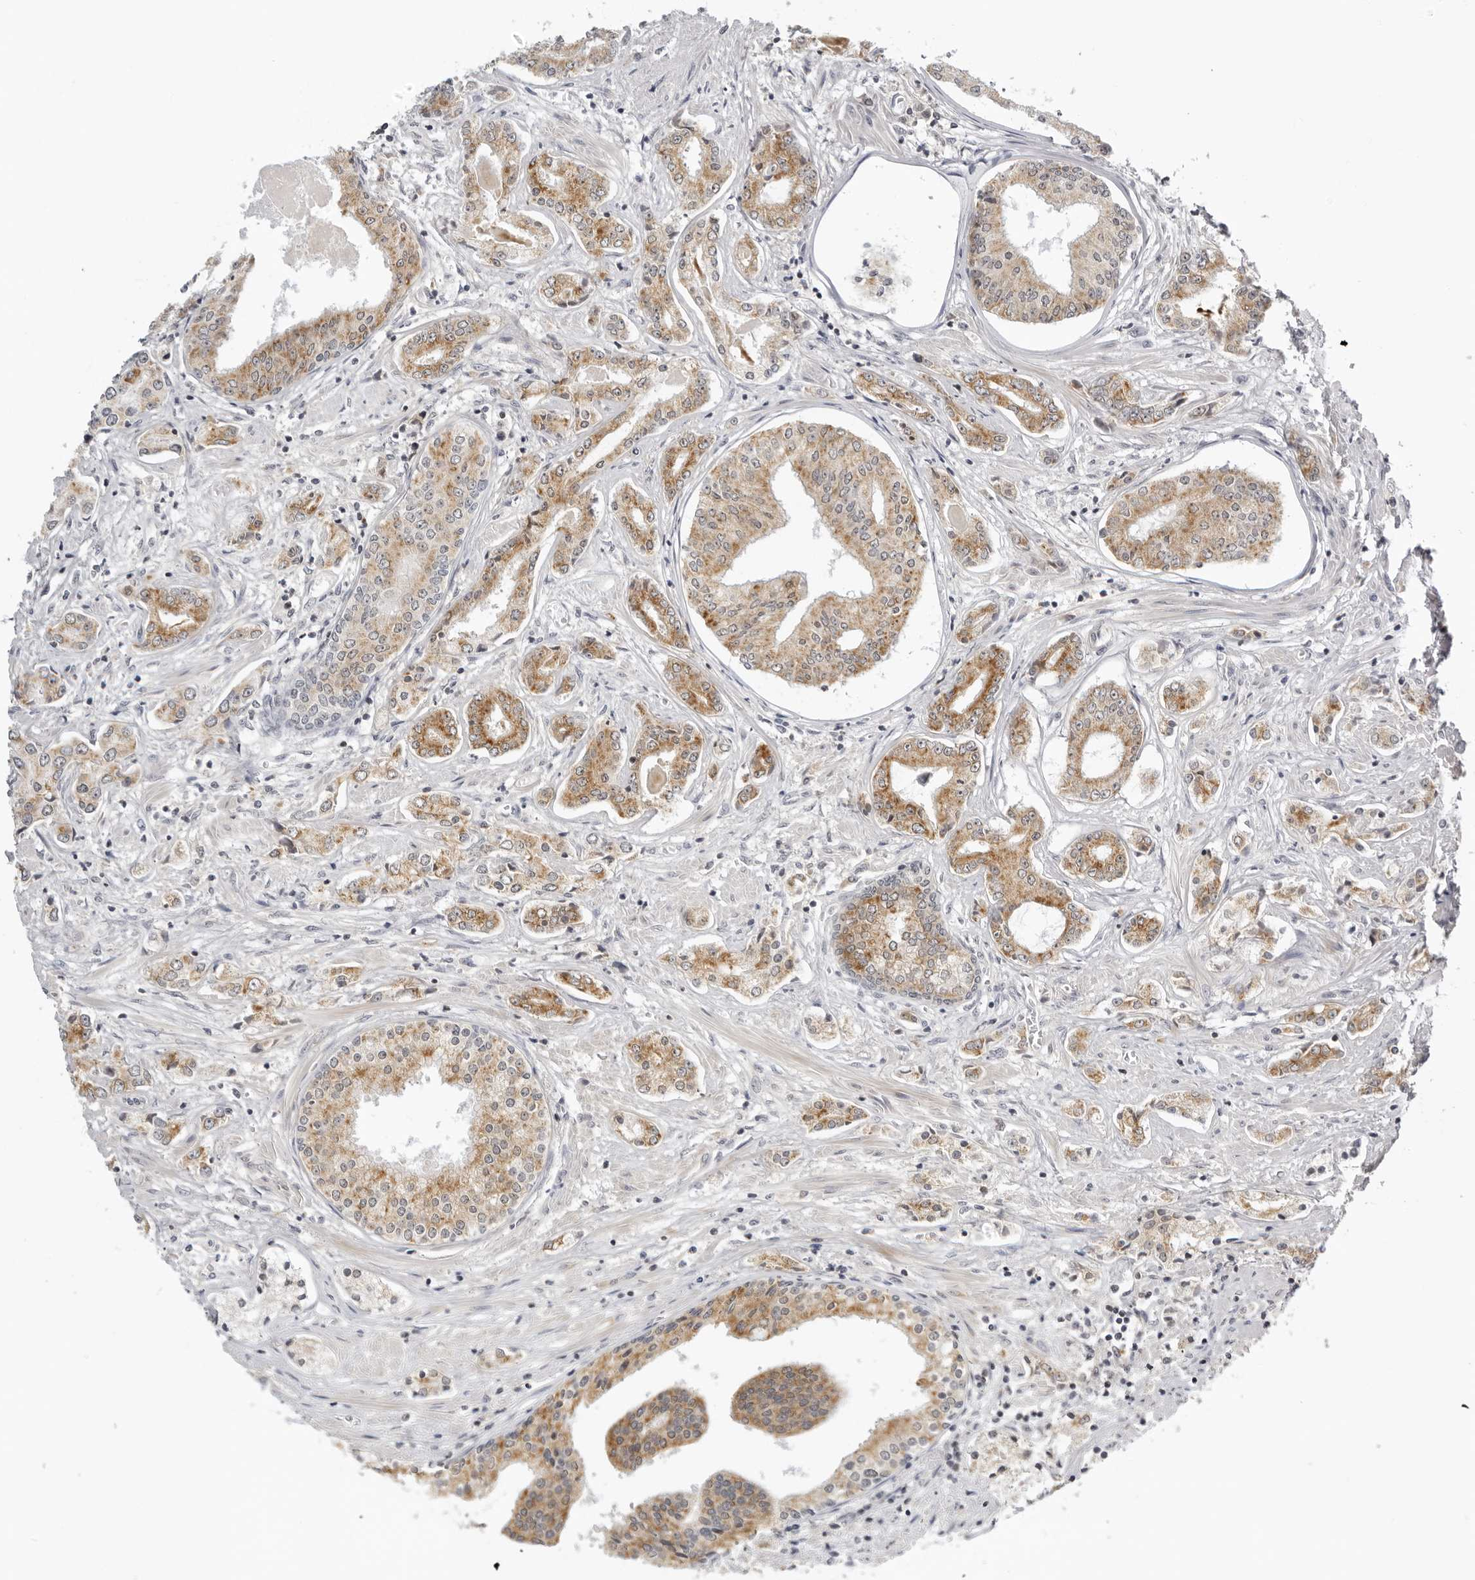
{"staining": {"intensity": "moderate", "quantity": ">75%", "location": "cytoplasmic/membranous"}, "tissue": "prostate cancer", "cell_type": "Tumor cells", "image_type": "cancer", "snomed": [{"axis": "morphology", "description": "Adenocarcinoma, High grade"}, {"axis": "topography", "description": "Prostate"}], "caption": "Protein expression analysis of prostate cancer (high-grade adenocarcinoma) demonstrates moderate cytoplasmic/membranous positivity in approximately >75% of tumor cells. Nuclei are stained in blue.", "gene": "ACP6", "patient": {"sex": "male", "age": 66}}